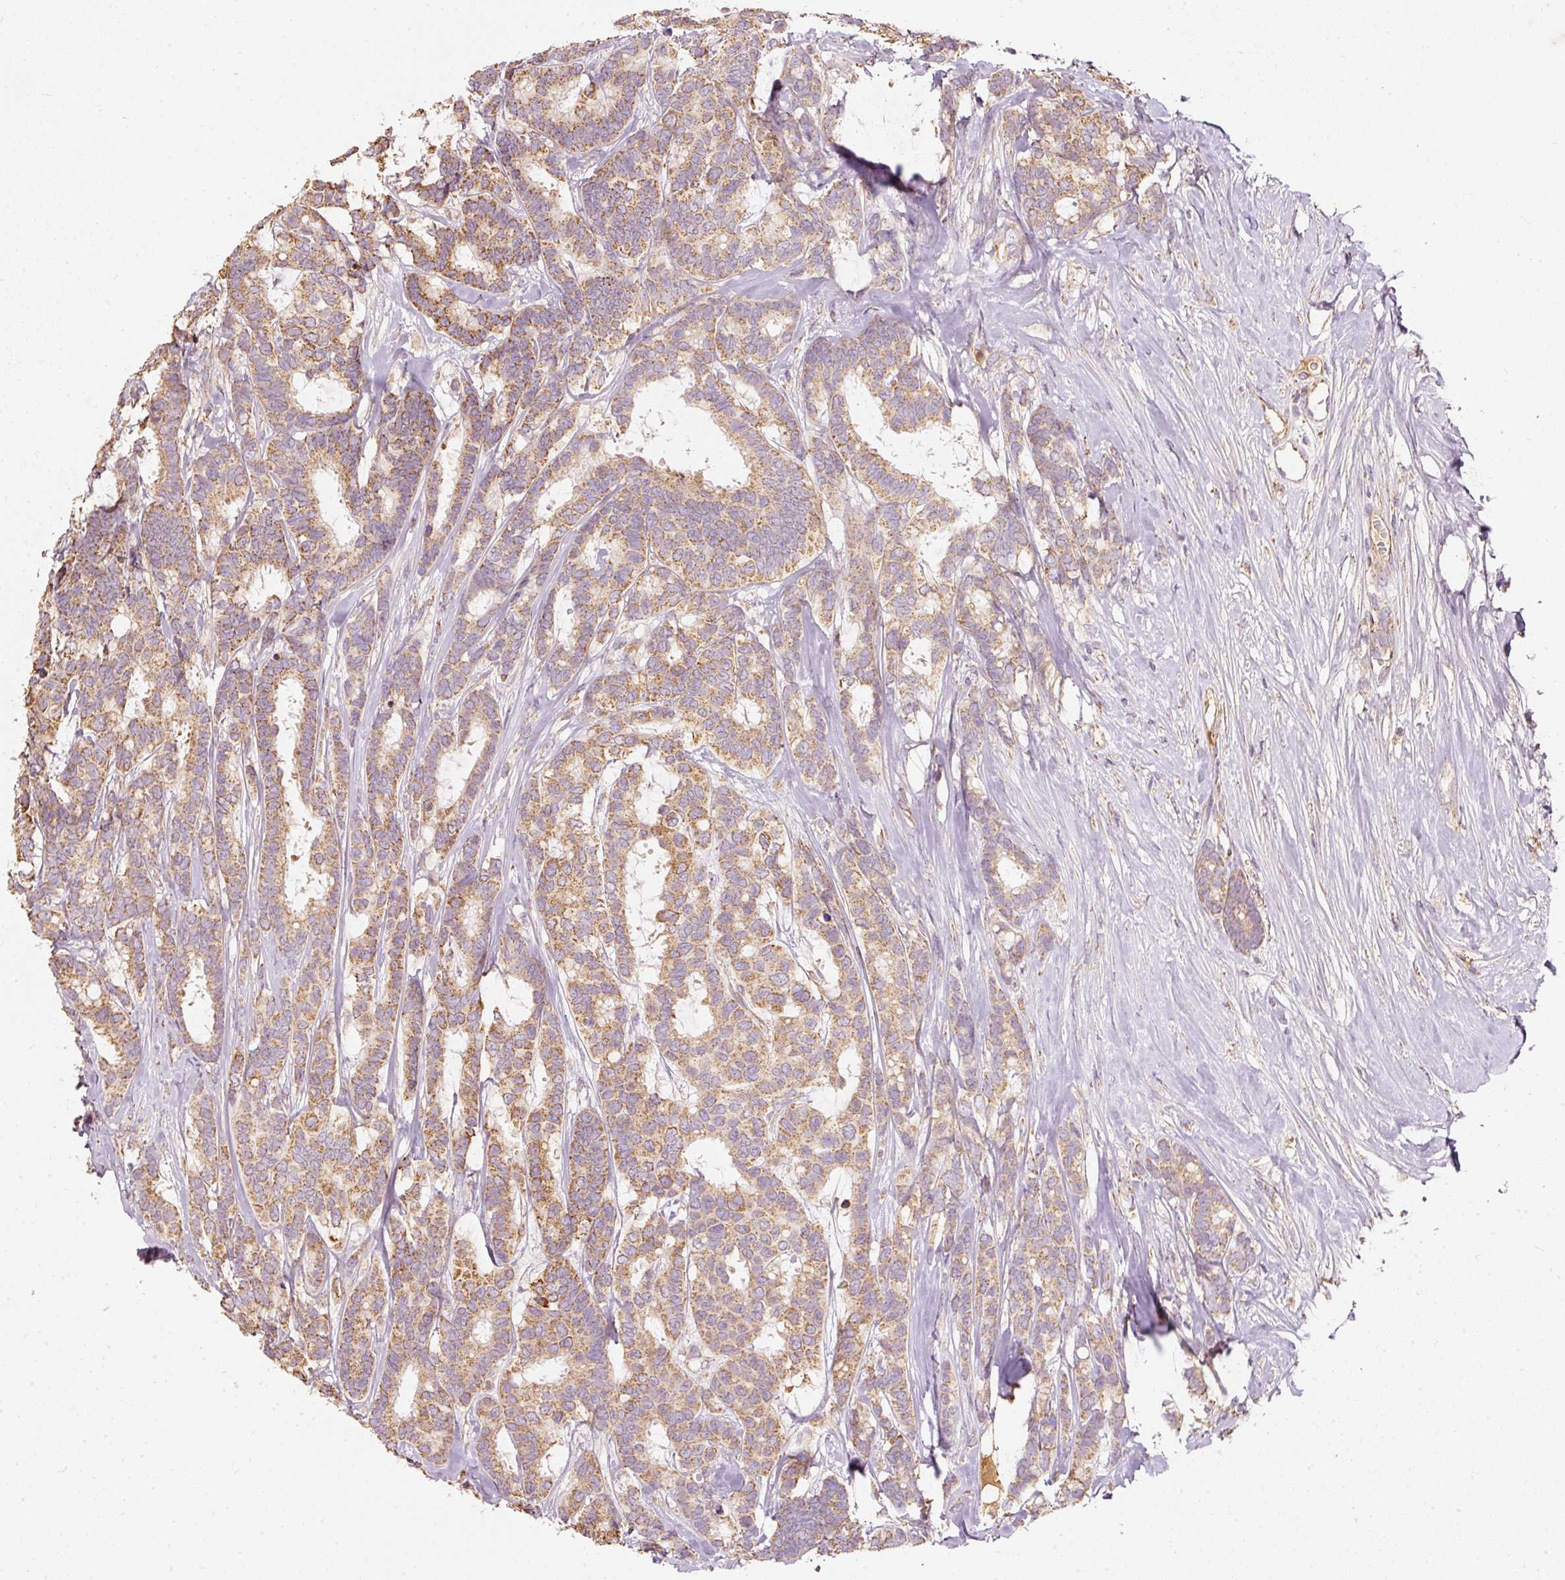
{"staining": {"intensity": "moderate", "quantity": ">75%", "location": "cytoplasmic/membranous"}, "tissue": "breast cancer", "cell_type": "Tumor cells", "image_type": "cancer", "snomed": [{"axis": "morphology", "description": "Duct carcinoma"}, {"axis": "topography", "description": "Breast"}], "caption": "This micrograph displays IHC staining of breast cancer, with medium moderate cytoplasmic/membranous expression in approximately >75% of tumor cells.", "gene": "PSENEN", "patient": {"sex": "female", "age": 87}}